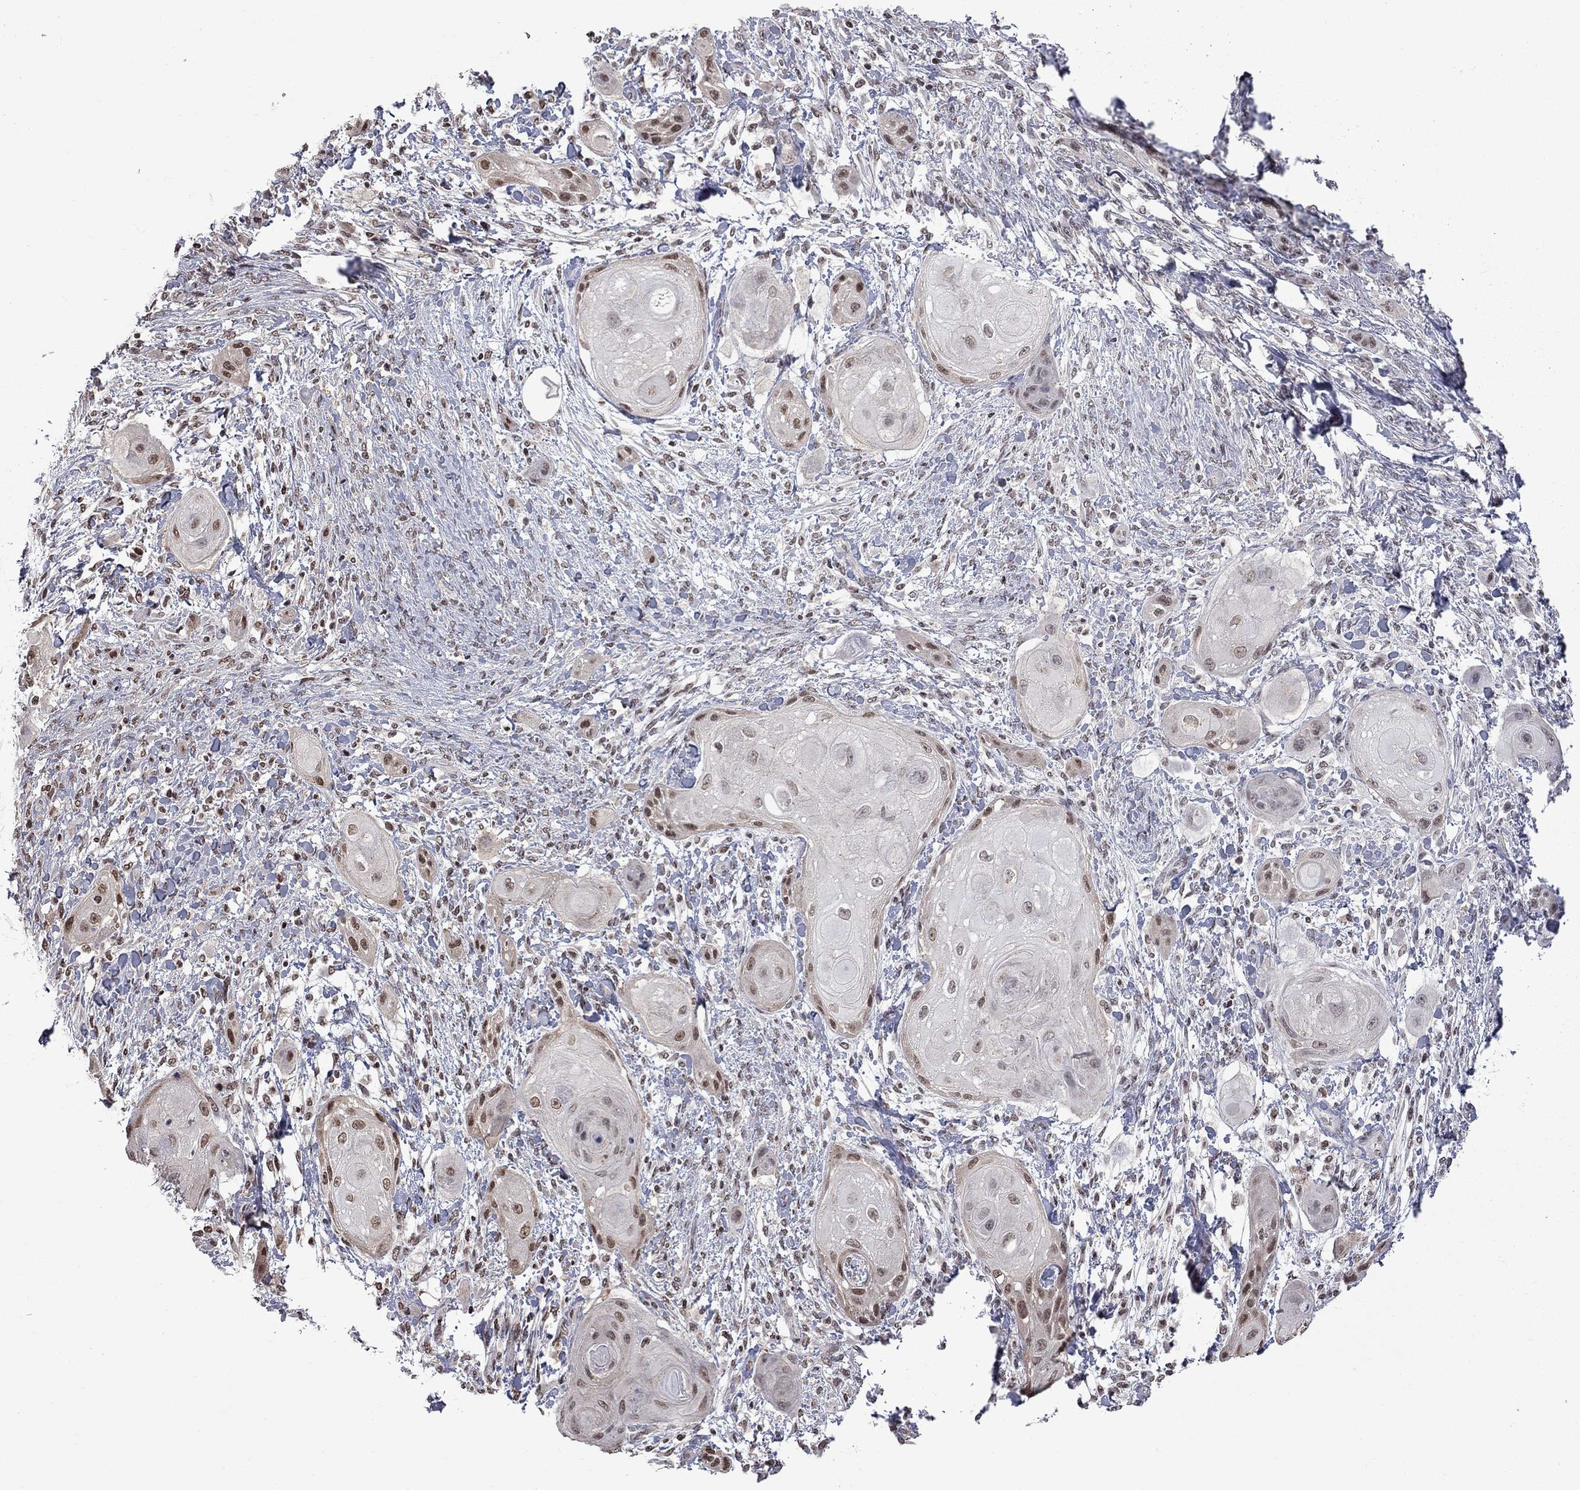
{"staining": {"intensity": "moderate", "quantity": "<25%", "location": "nuclear"}, "tissue": "skin cancer", "cell_type": "Tumor cells", "image_type": "cancer", "snomed": [{"axis": "morphology", "description": "Squamous cell carcinoma, NOS"}, {"axis": "topography", "description": "Skin"}], "caption": "DAB immunohistochemical staining of skin squamous cell carcinoma displays moderate nuclear protein expression in about <25% of tumor cells.", "gene": "RFWD3", "patient": {"sex": "male", "age": 62}}